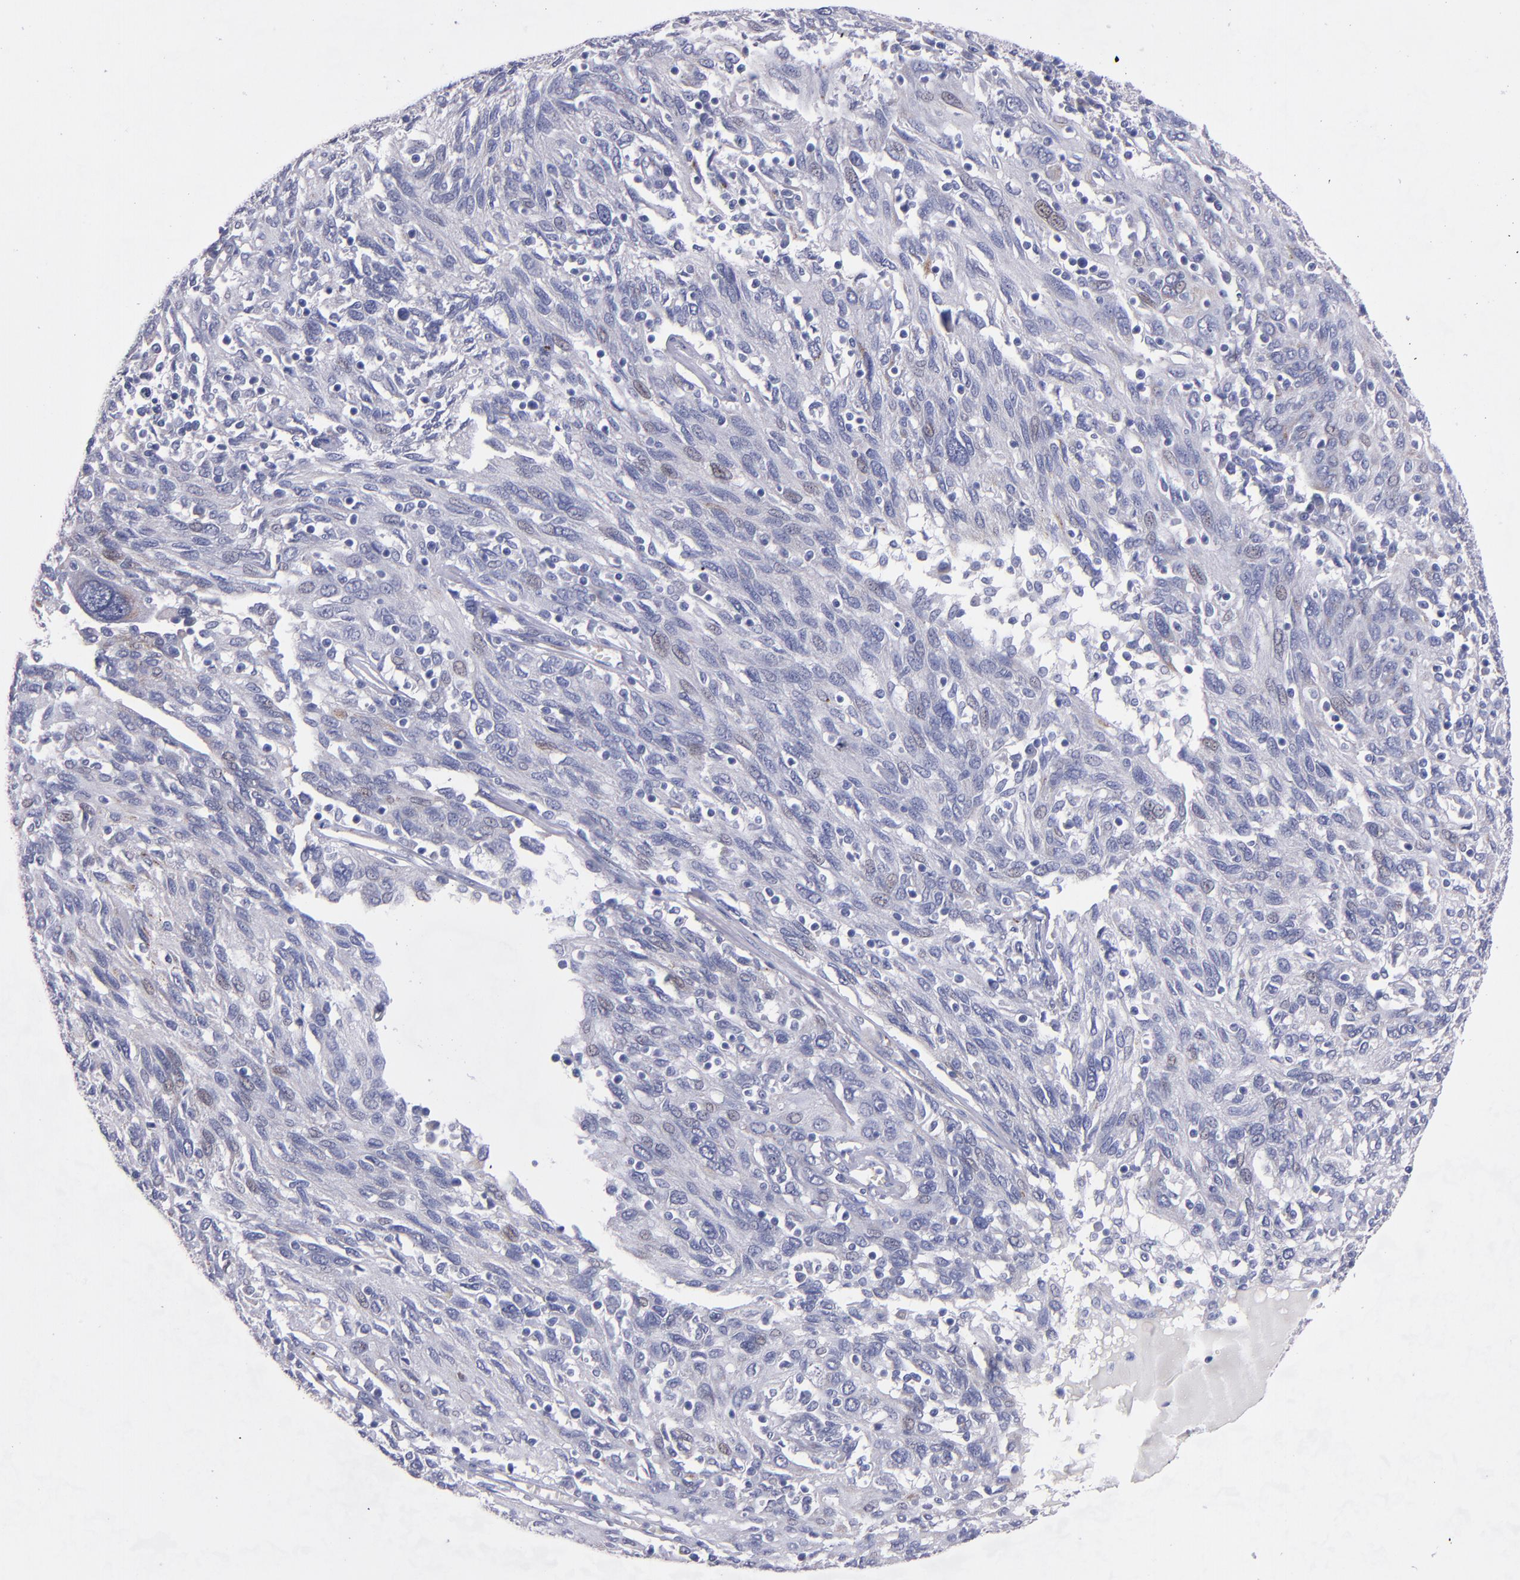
{"staining": {"intensity": "weak", "quantity": "<25%", "location": "cytoplasmic/membranous,nuclear"}, "tissue": "ovarian cancer", "cell_type": "Tumor cells", "image_type": "cancer", "snomed": [{"axis": "morphology", "description": "Carcinoma, endometroid"}, {"axis": "topography", "description": "Ovary"}], "caption": "This photomicrograph is of ovarian cancer stained with immunohistochemistry (IHC) to label a protein in brown with the nuclei are counter-stained blue. There is no staining in tumor cells.", "gene": "RAB41", "patient": {"sex": "female", "age": 50}}